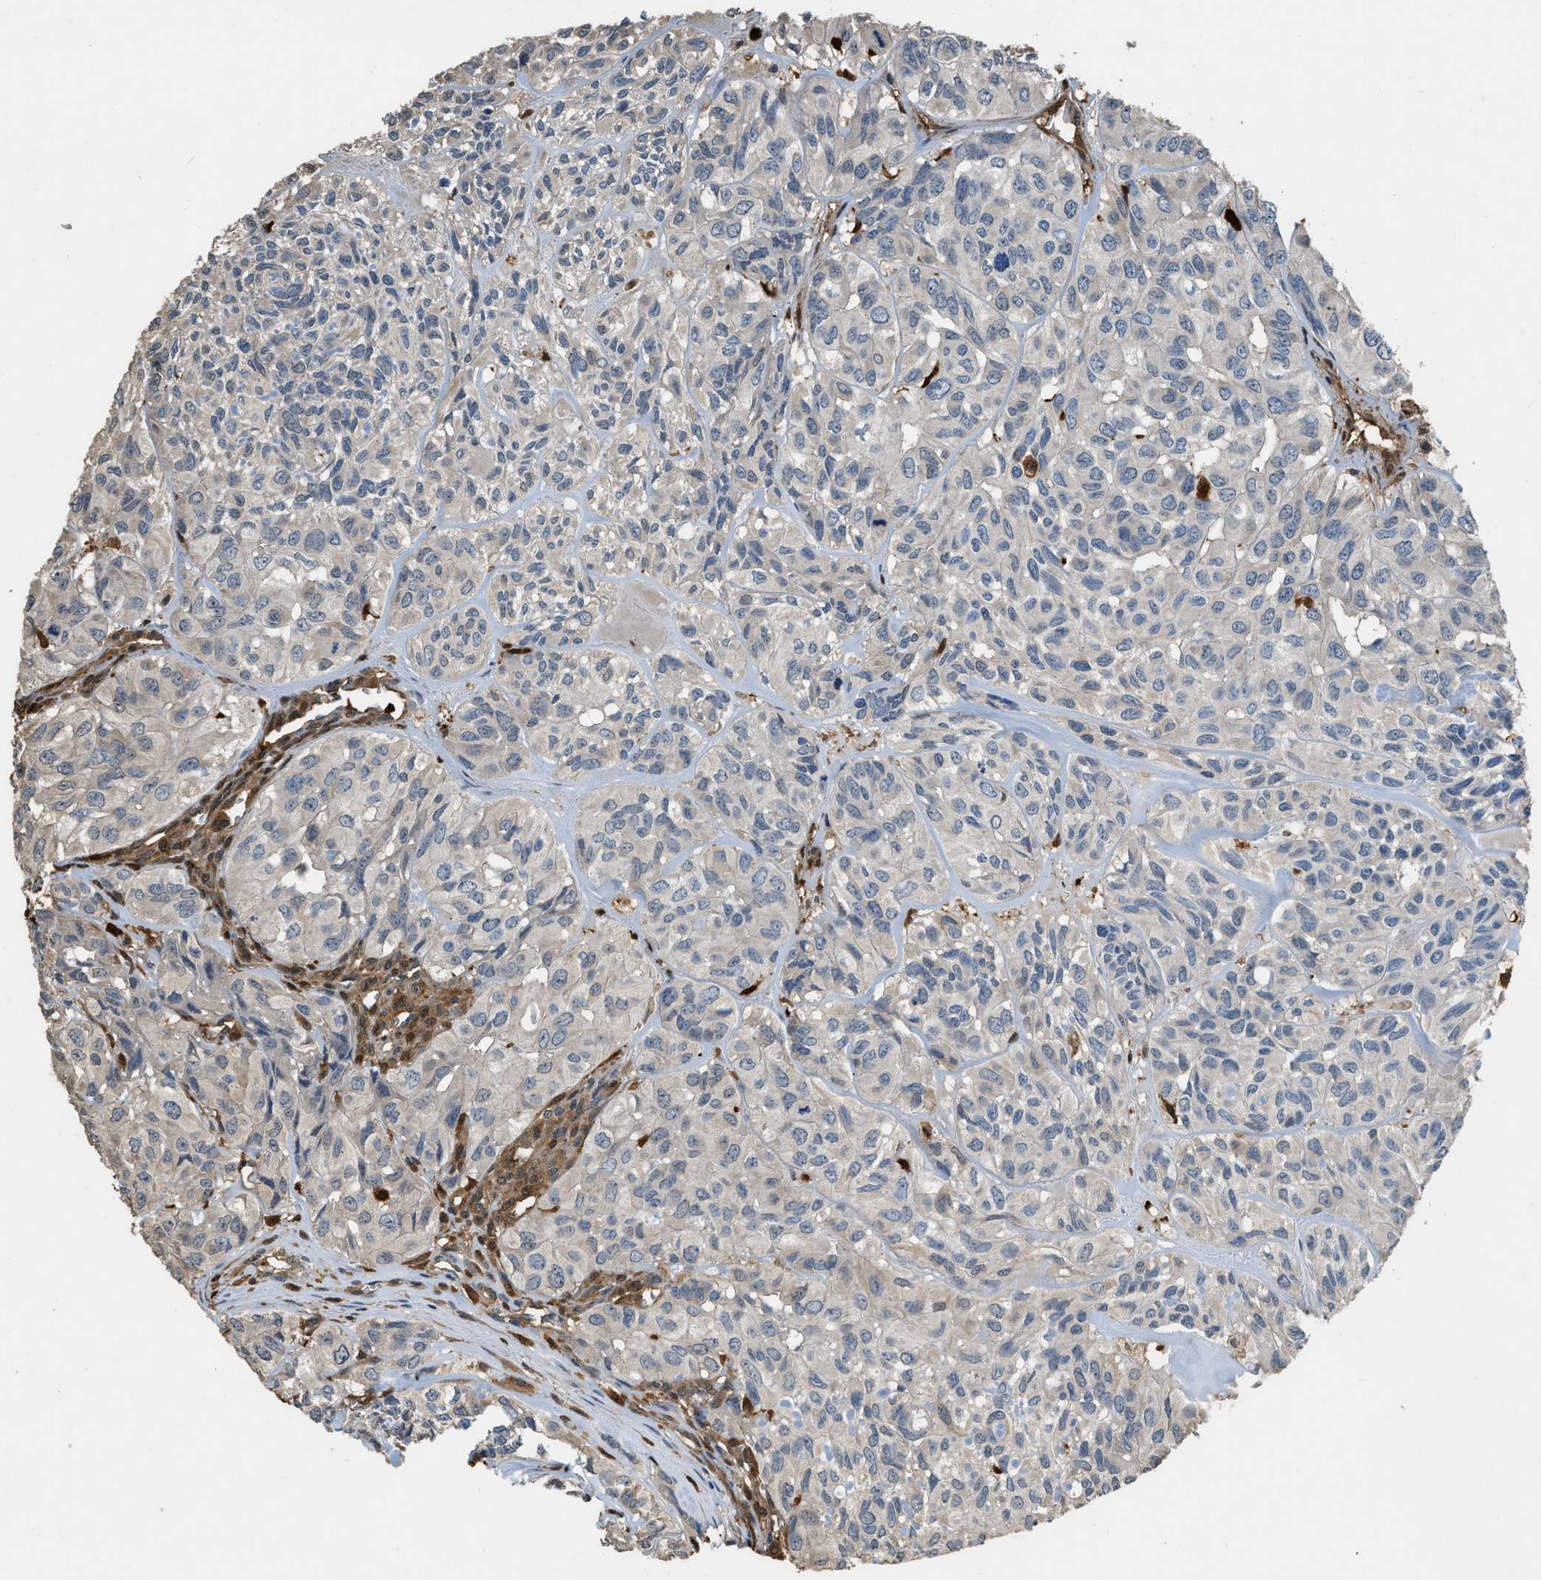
{"staining": {"intensity": "negative", "quantity": "none", "location": "none"}, "tissue": "head and neck cancer", "cell_type": "Tumor cells", "image_type": "cancer", "snomed": [{"axis": "morphology", "description": "Adenocarcinoma, NOS"}, {"axis": "topography", "description": "Salivary gland, NOS"}, {"axis": "topography", "description": "Head-Neck"}], "caption": "Immunohistochemical staining of human adenocarcinoma (head and neck) demonstrates no significant staining in tumor cells.", "gene": "ARHGDIB", "patient": {"sex": "female", "age": 76}}